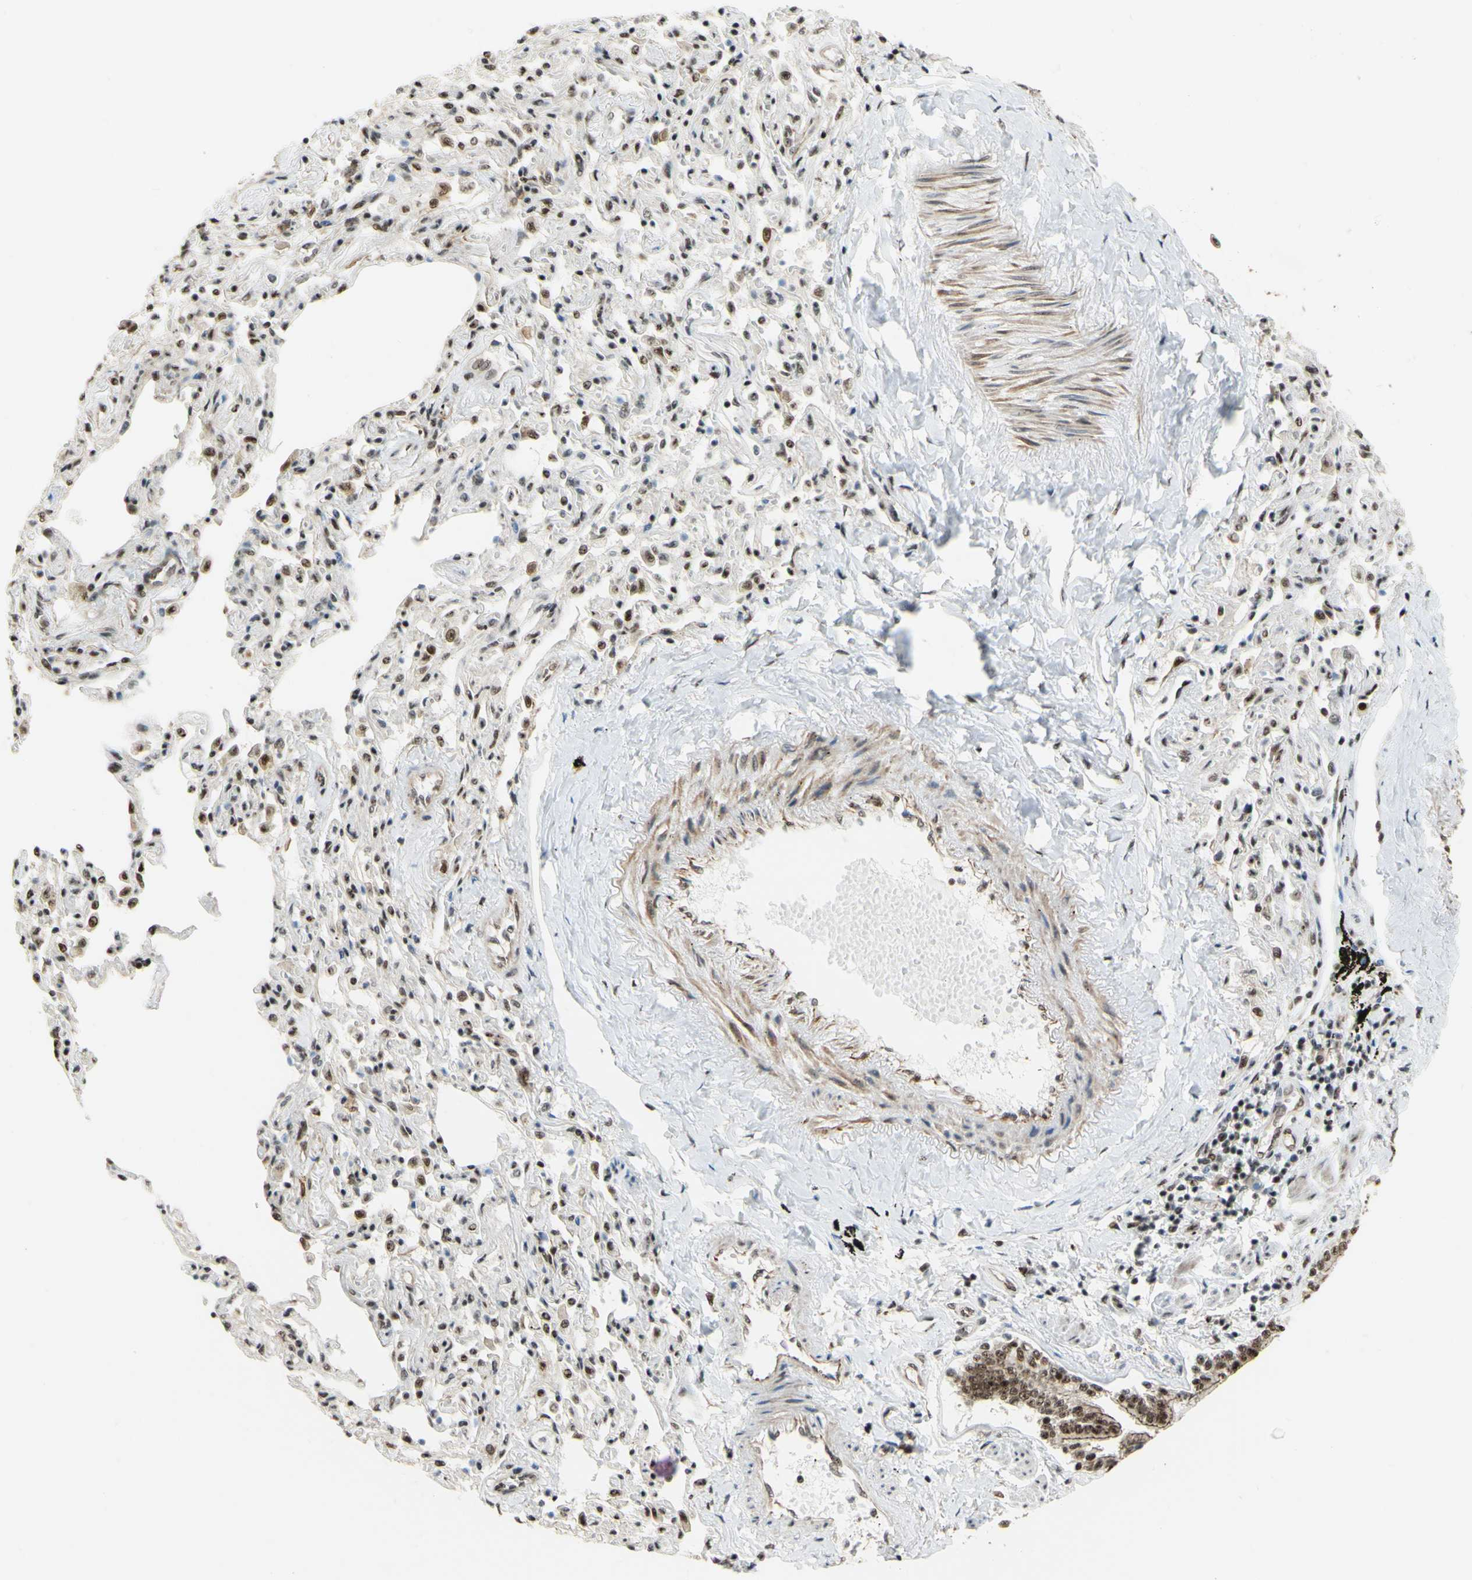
{"staining": {"intensity": "strong", "quantity": ">75%", "location": "nuclear"}, "tissue": "bronchus", "cell_type": "Respiratory epithelial cells", "image_type": "normal", "snomed": [{"axis": "morphology", "description": "Normal tissue, NOS"}, {"axis": "topography", "description": "Bronchus"}, {"axis": "topography", "description": "Lung"}], "caption": "This micrograph demonstrates immunohistochemistry (IHC) staining of normal human bronchus, with high strong nuclear staining in approximately >75% of respiratory epithelial cells.", "gene": "SAP18", "patient": {"sex": "male", "age": 64}}